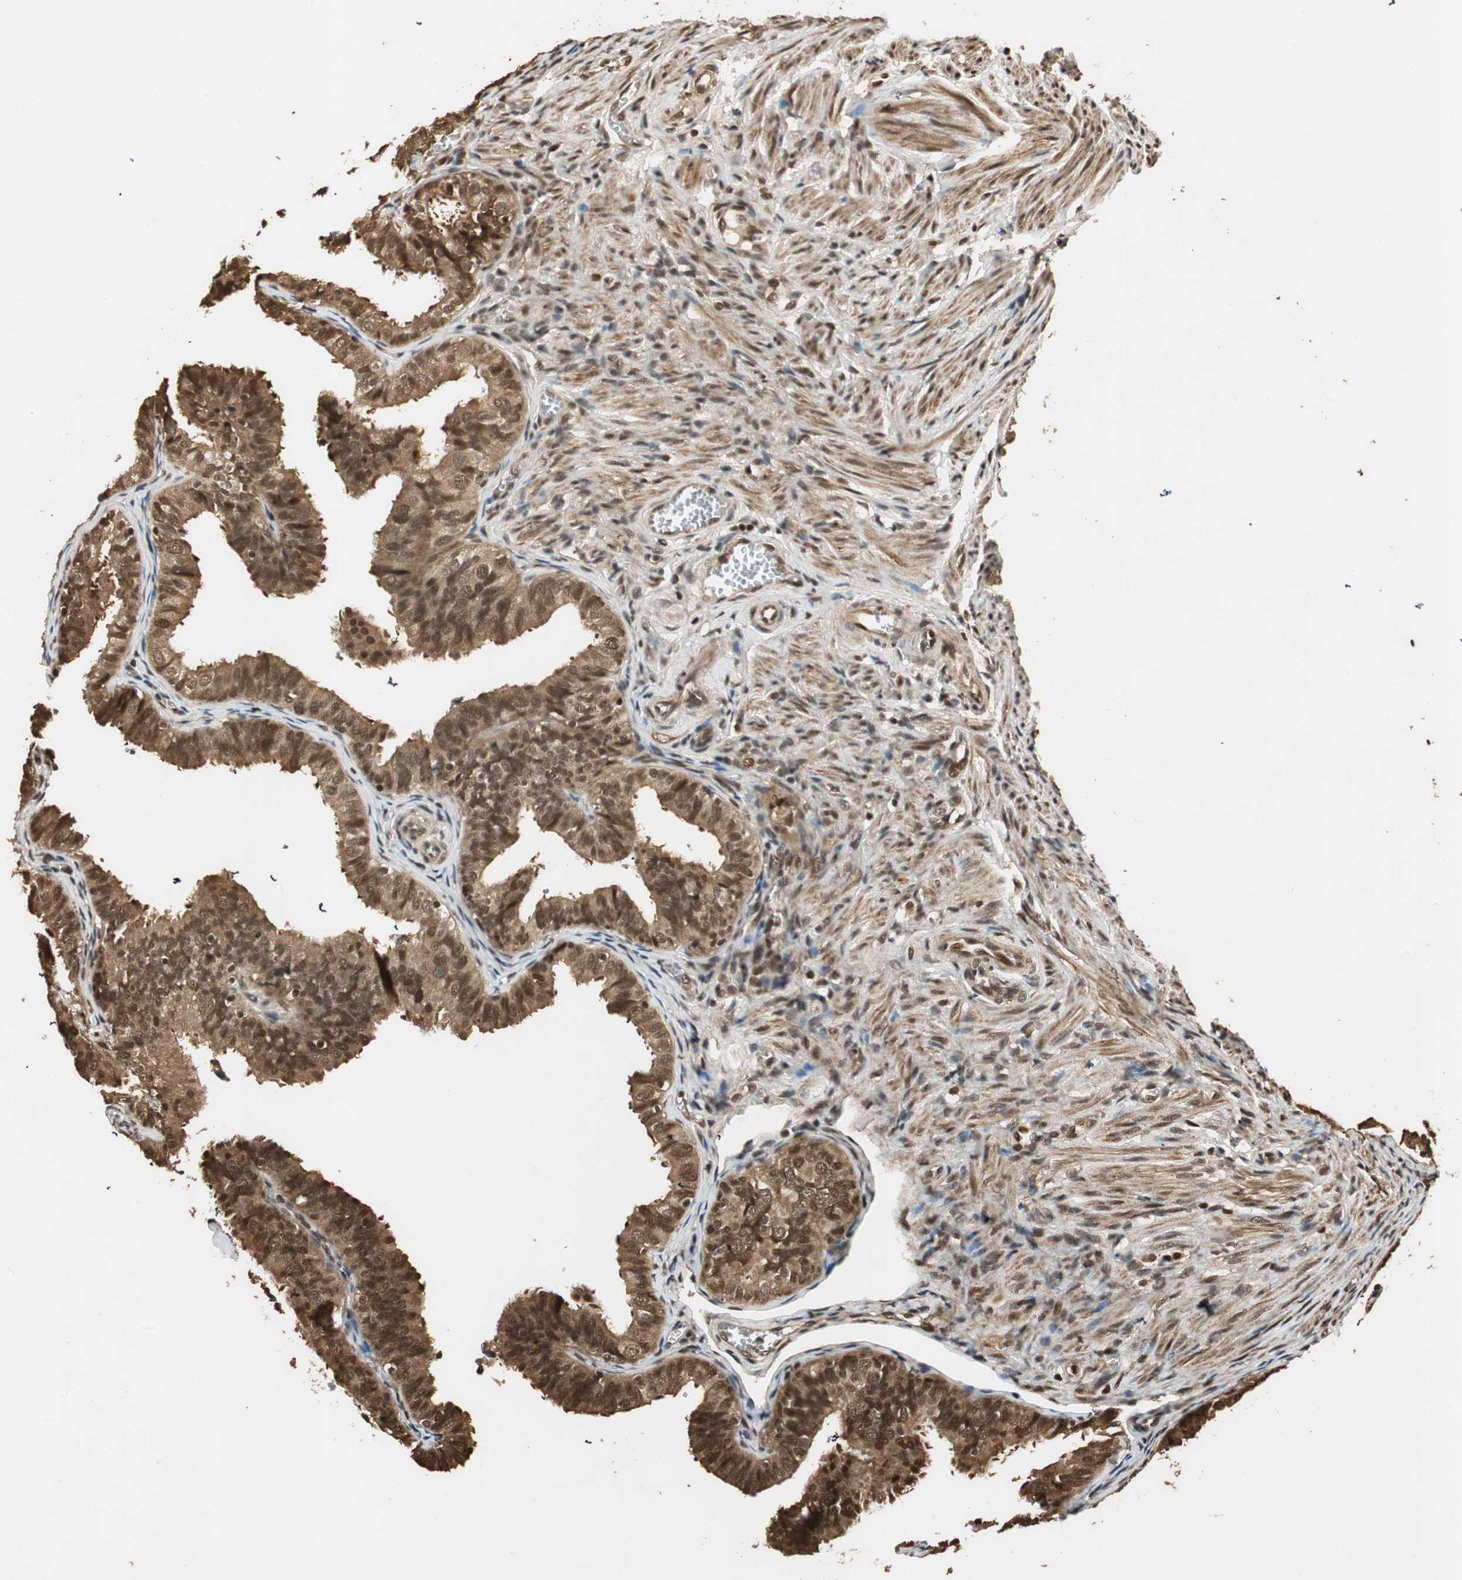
{"staining": {"intensity": "strong", "quantity": ">75%", "location": "cytoplasmic/membranous,nuclear"}, "tissue": "fallopian tube", "cell_type": "Glandular cells", "image_type": "normal", "snomed": [{"axis": "morphology", "description": "Normal tissue, NOS"}, {"axis": "topography", "description": "Fallopian tube"}], "caption": "High-magnification brightfield microscopy of normal fallopian tube stained with DAB (brown) and counterstained with hematoxylin (blue). glandular cells exhibit strong cytoplasmic/membranous,nuclear positivity is present in approximately>75% of cells.", "gene": "RPA3", "patient": {"sex": "female", "age": 46}}